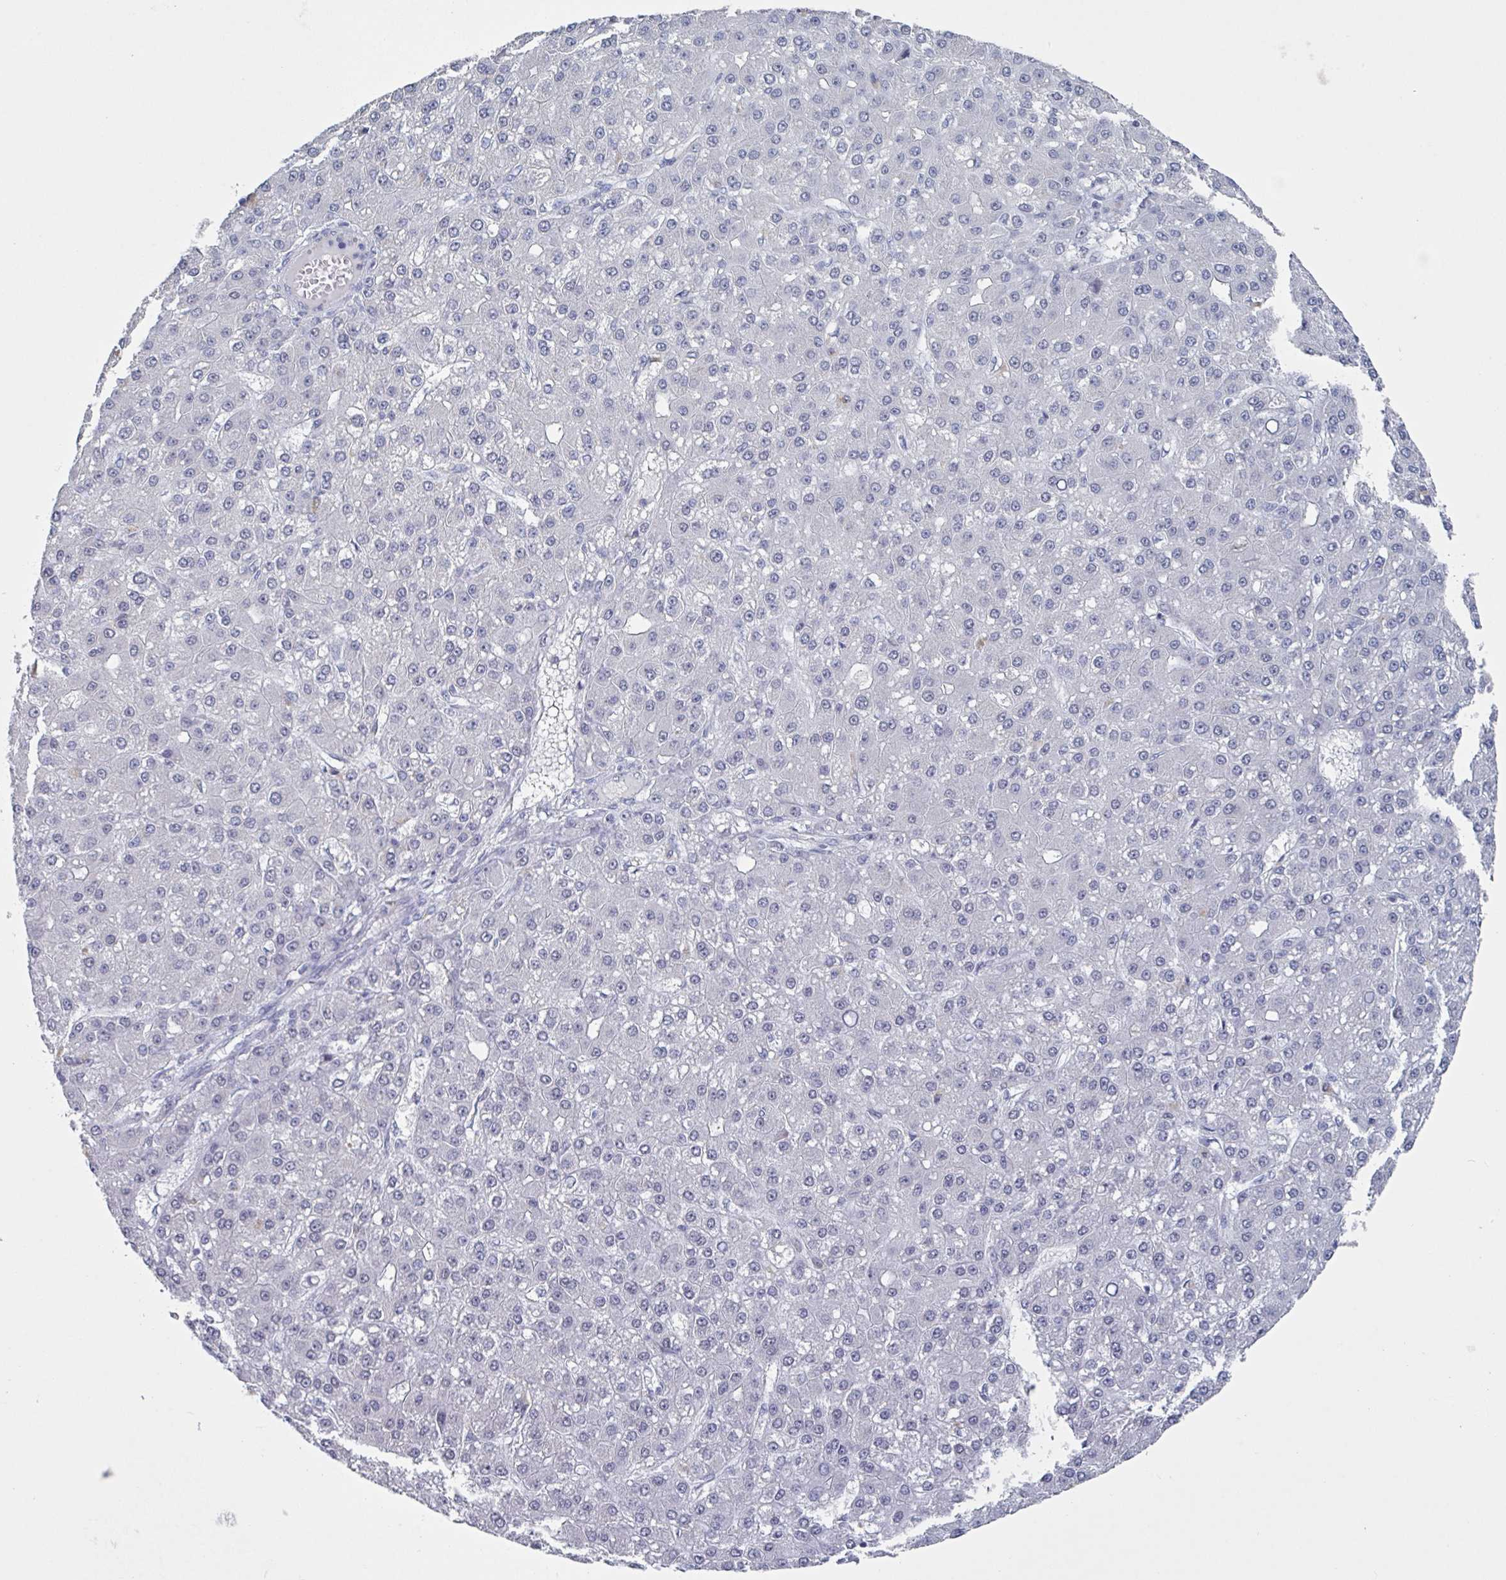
{"staining": {"intensity": "negative", "quantity": "none", "location": "none"}, "tissue": "liver cancer", "cell_type": "Tumor cells", "image_type": "cancer", "snomed": [{"axis": "morphology", "description": "Carcinoma, Hepatocellular, NOS"}, {"axis": "topography", "description": "Liver"}], "caption": "Tumor cells show no significant protein expression in liver cancer. The staining is performed using DAB brown chromogen with nuclei counter-stained in using hematoxylin.", "gene": "KDM4D", "patient": {"sex": "male", "age": 67}}